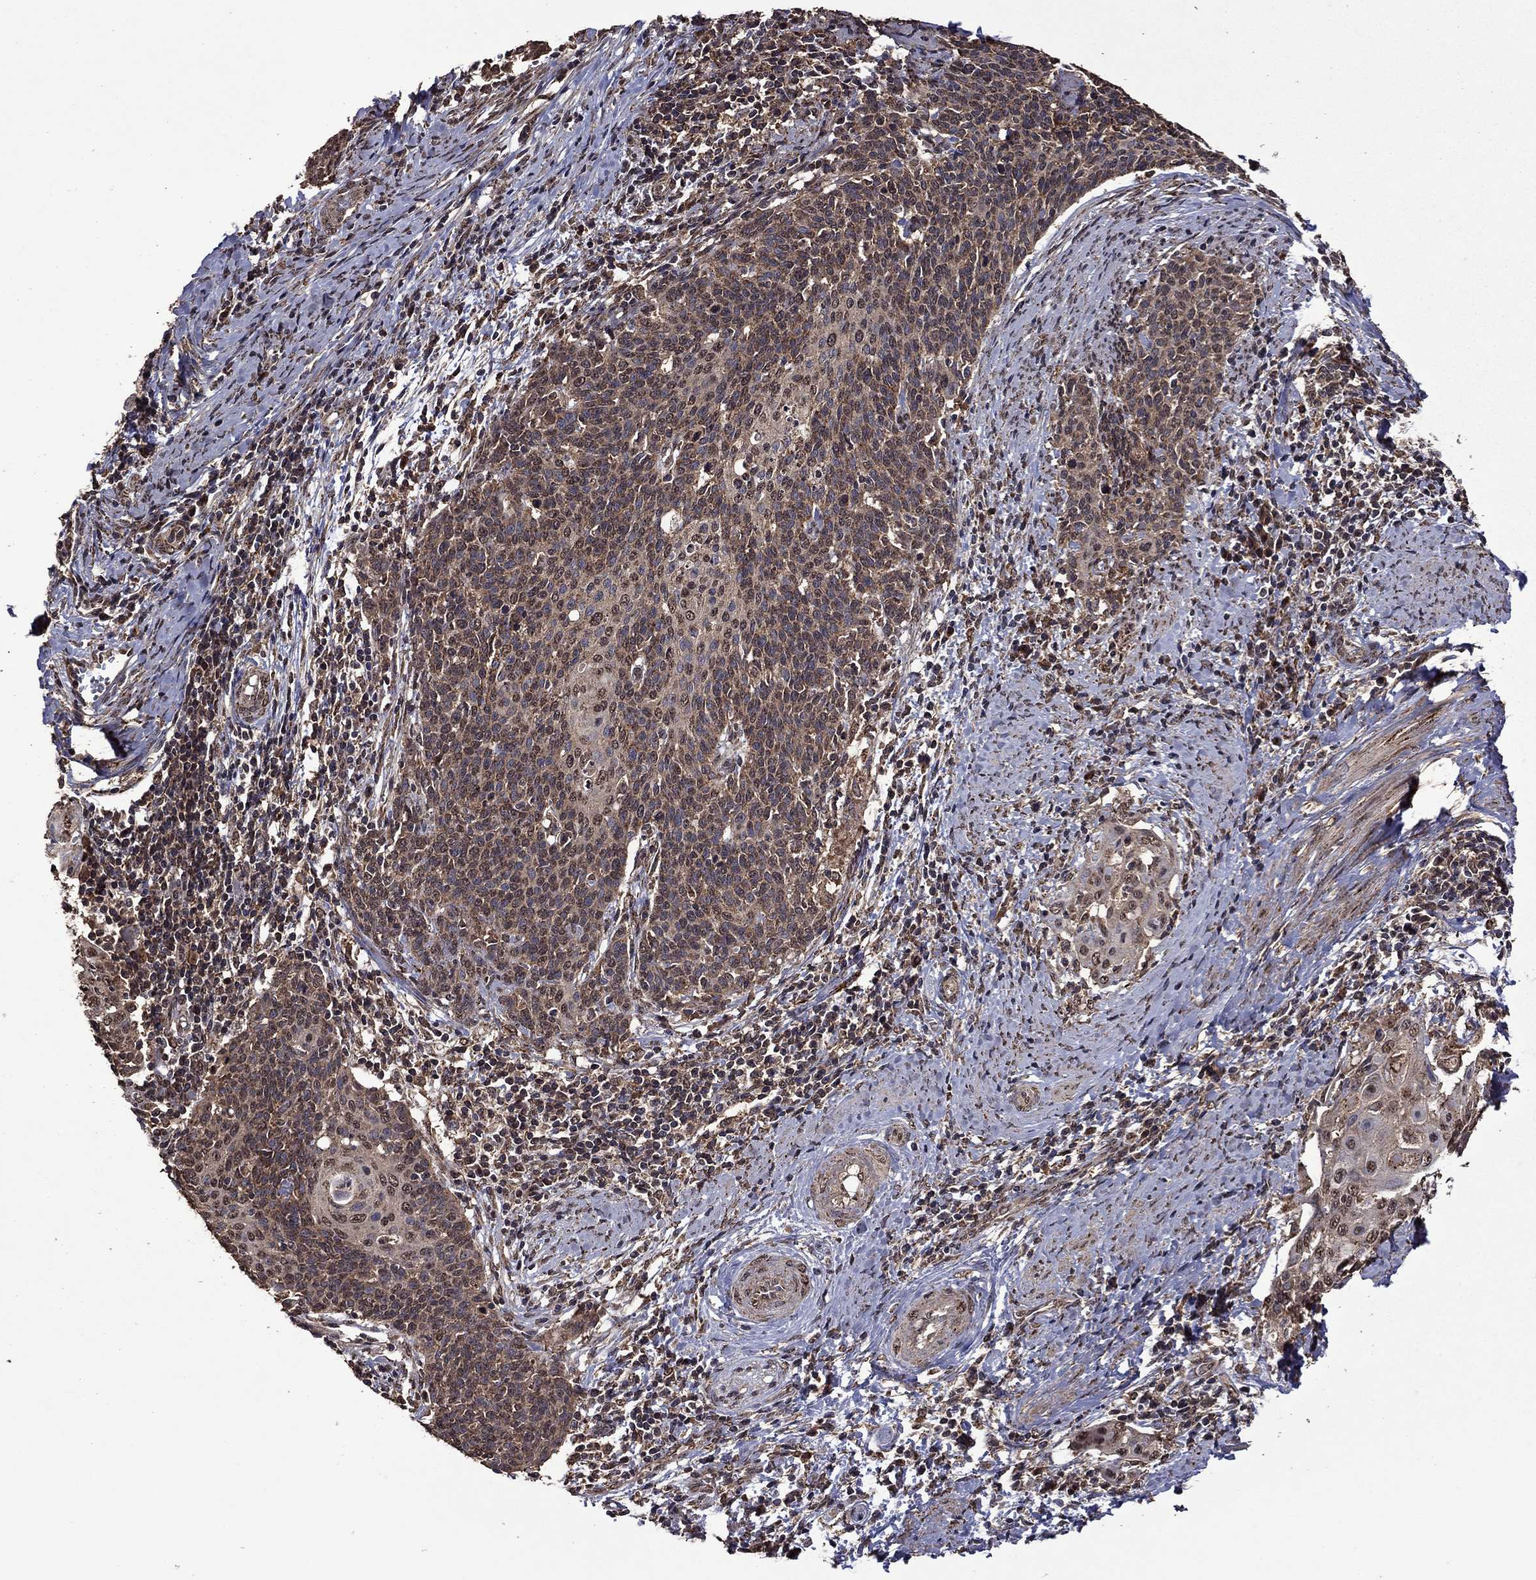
{"staining": {"intensity": "moderate", "quantity": ">75%", "location": "cytoplasmic/membranous,nuclear"}, "tissue": "cervical cancer", "cell_type": "Tumor cells", "image_type": "cancer", "snomed": [{"axis": "morphology", "description": "Squamous cell carcinoma, NOS"}, {"axis": "topography", "description": "Cervix"}], "caption": "Immunohistochemistry image of cervical cancer stained for a protein (brown), which displays medium levels of moderate cytoplasmic/membranous and nuclear expression in about >75% of tumor cells.", "gene": "ITM2B", "patient": {"sex": "female", "age": 39}}